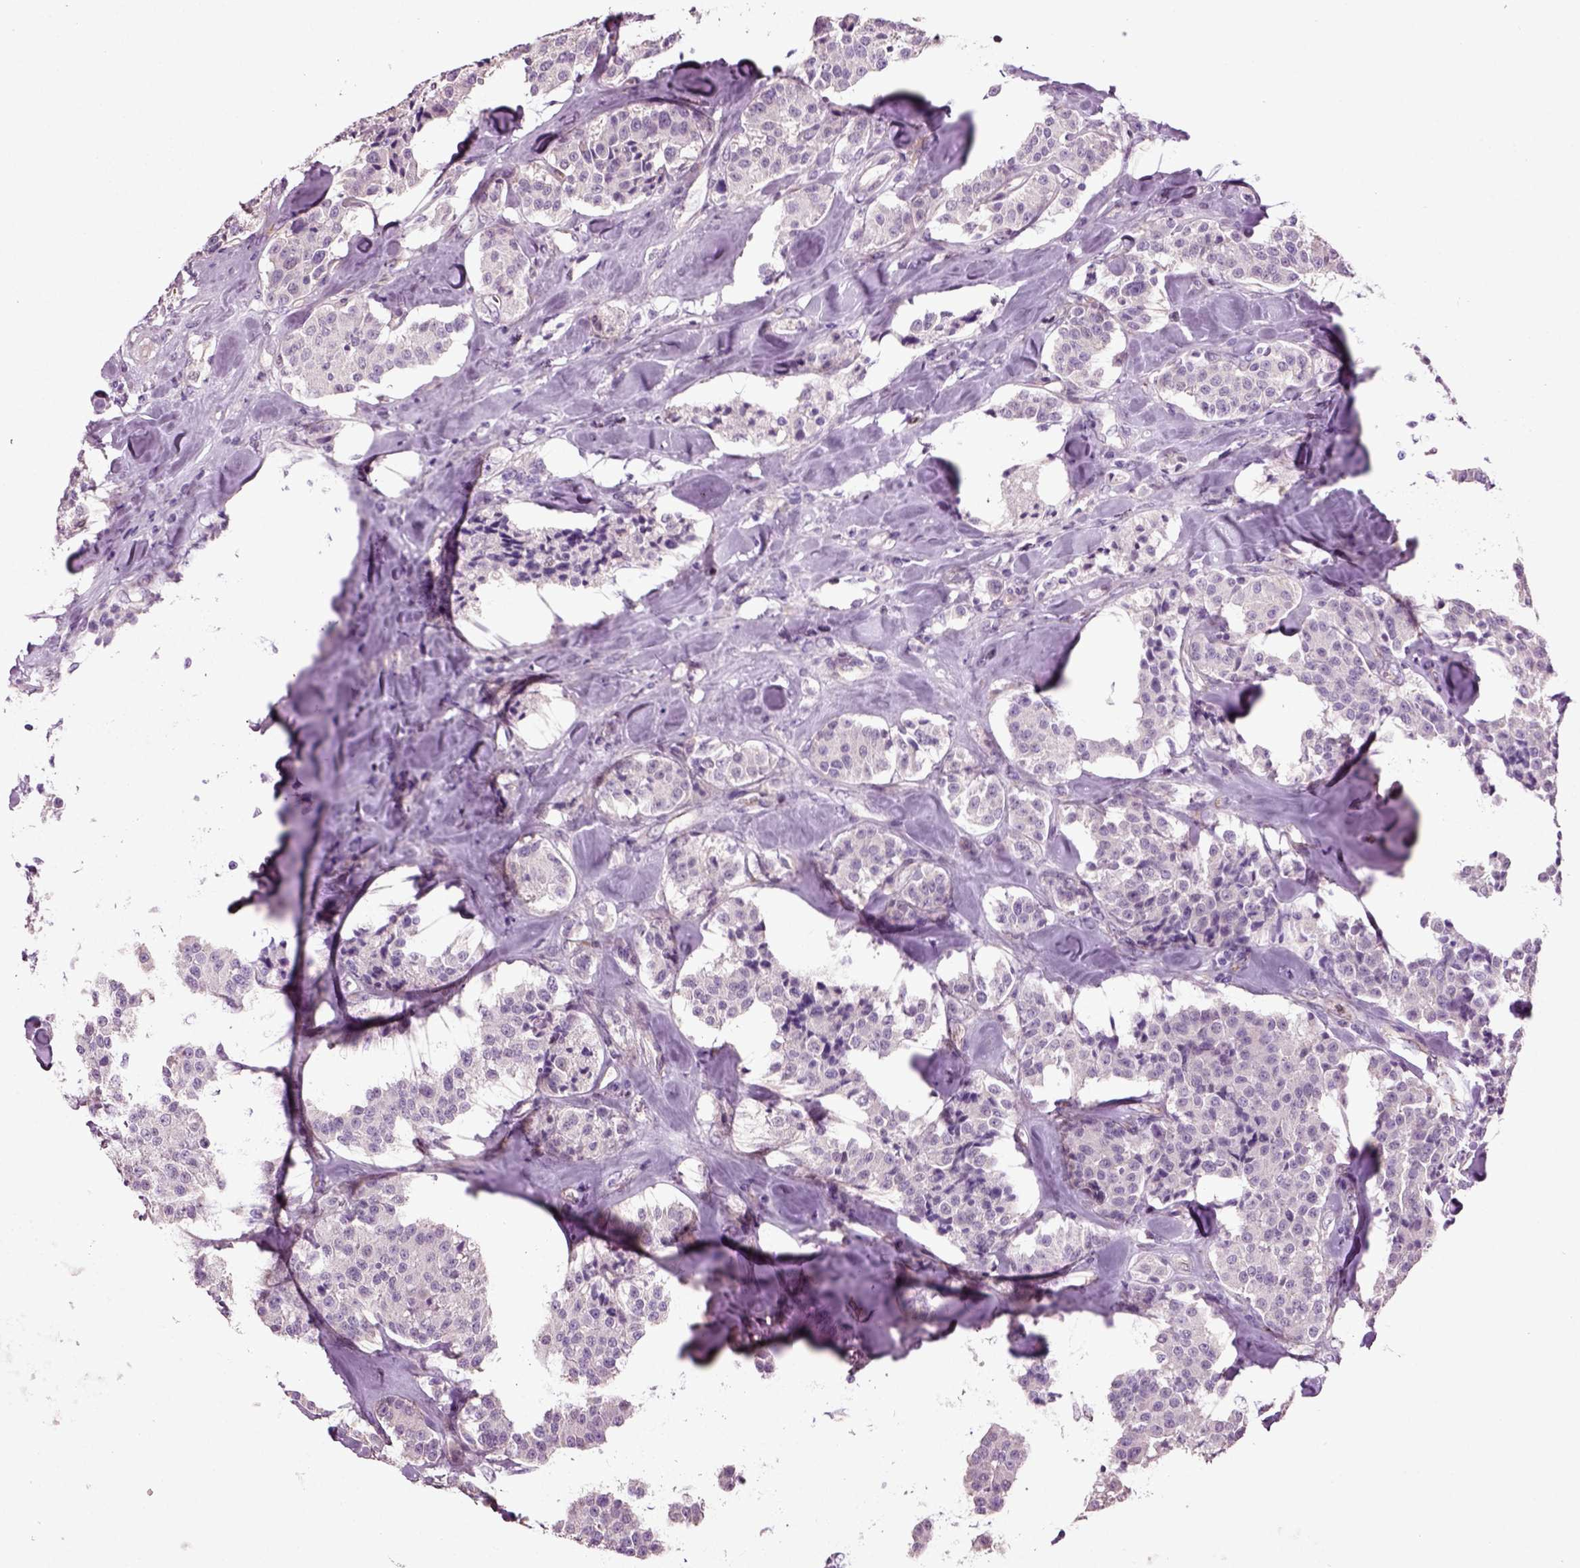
{"staining": {"intensity": "negative", "quantity": "none", "location": "none"}, "tissue": "carcinoid", "cell_type": "Tumor cells", "image_type": "cancer", "snomed": [{"axis": "morphology", "description": "Carcinoid, malignant, NOS"}, {"axis": "topography", "description": "Pancreas"}], "caption": "Immunohistochemistry (IHC) image of neoplastic tissue: carcinoid (malignant) stained with DAB (3,3'-diaminobenzidine) shows no significant protein staining in tumor cells.", "gene": "ARID3A", "patient": {"sex": "male", "age": 41}}